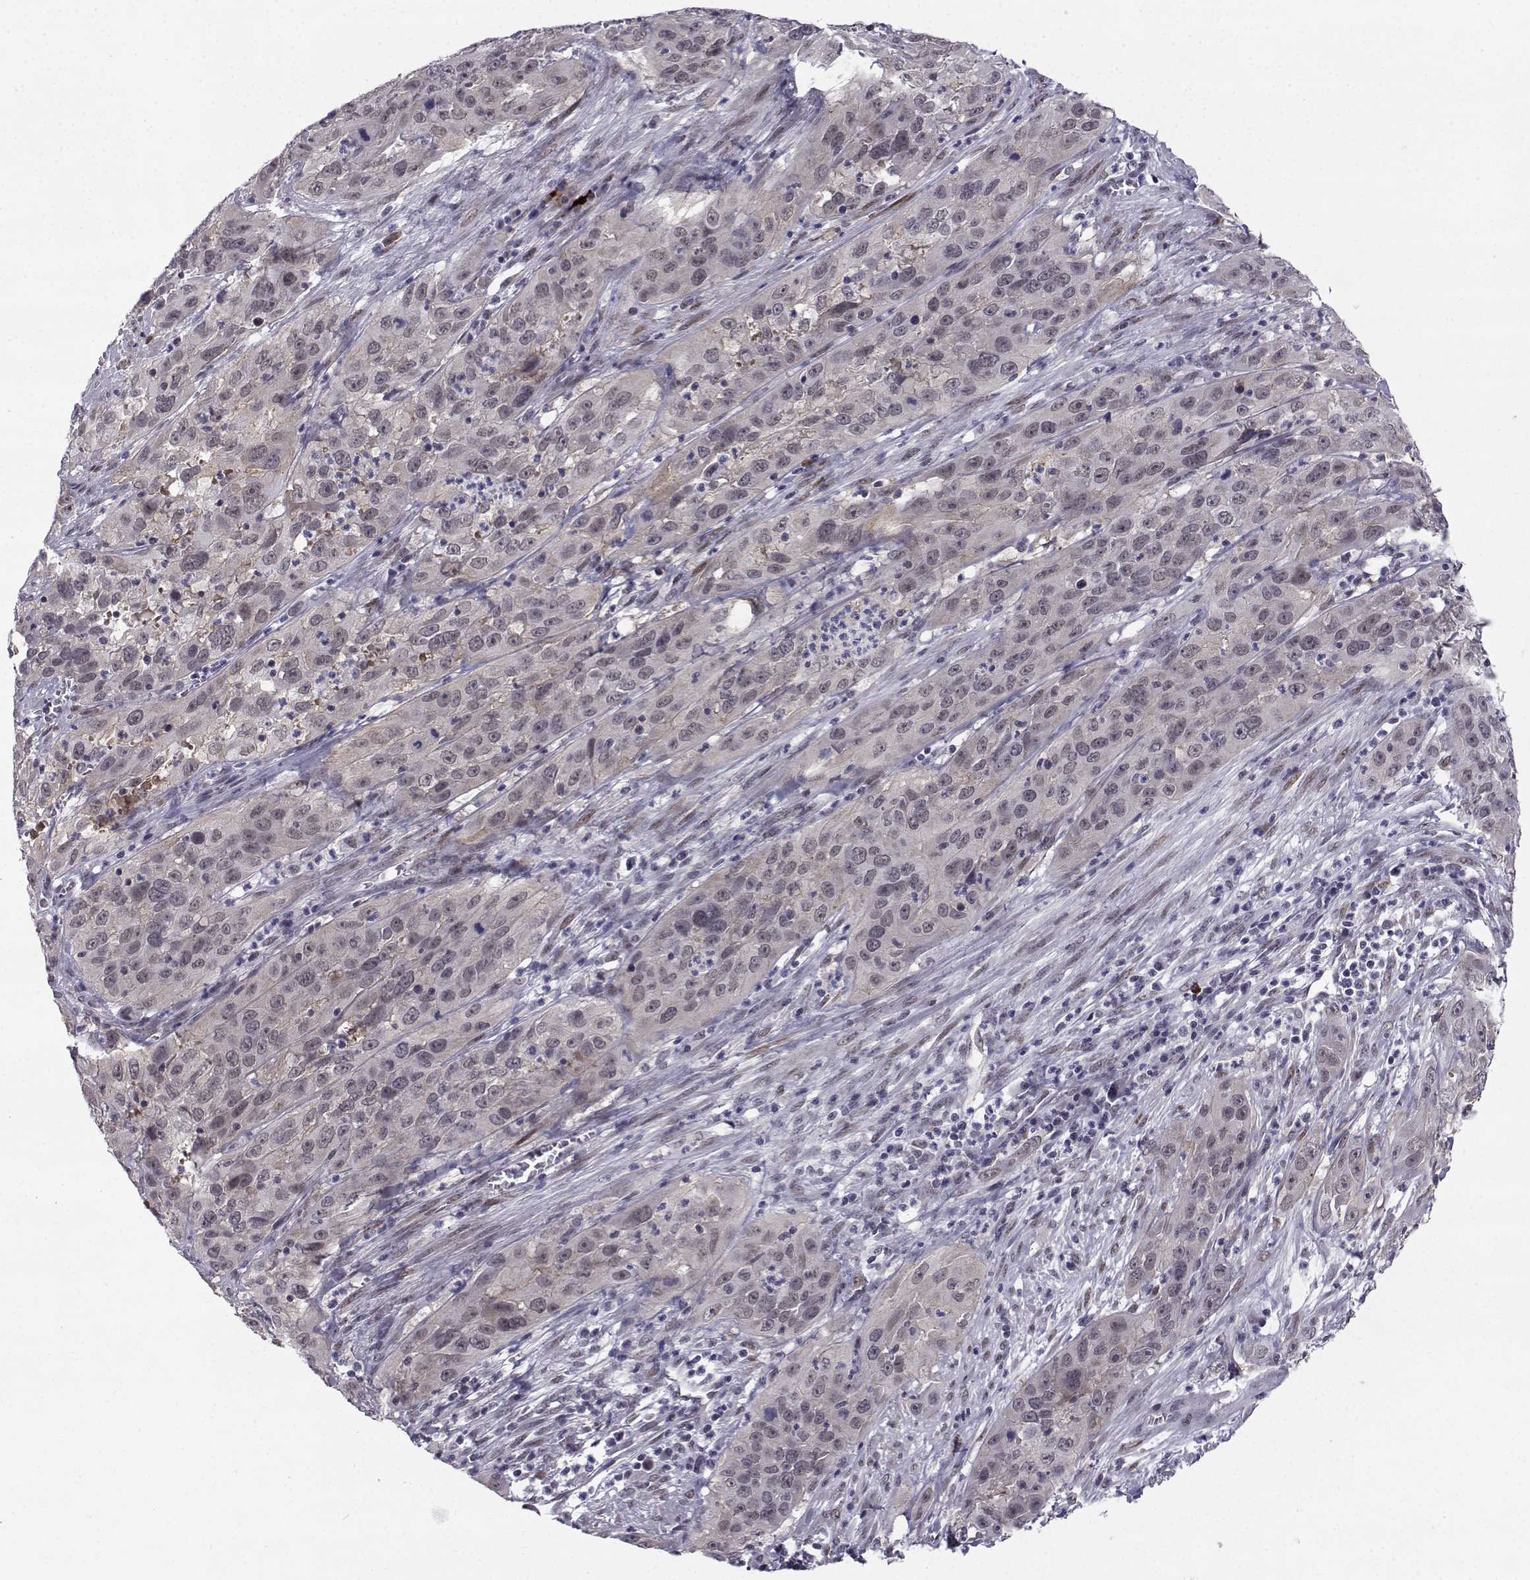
{"staining": {"intensity": "weak", "quantity": "<25%", "location": "nuclear"}, "tissue": "cervical cancer", "cell_type": "Tumor cells", "image_type": "cancer", "snomed": [{"axis": "morphology", "description": "Squamous cell carcinoma, NOS"}, {"axis": "topography", "description": "Cervix"}], "caption": "This photomicrograph is of cervical cancer (squamous cell carcinoma) stained with immunohistochemistry to label a protein in brown with the nuclei are counter-stained blue. There is no staining in tumor cells. (DAB (3,3'-diaminobenzidine) IHC visualized using brightfield microscopy, high magnification).", "gene": "RBM24", "patient": {"sex": "female", "age": 32}}